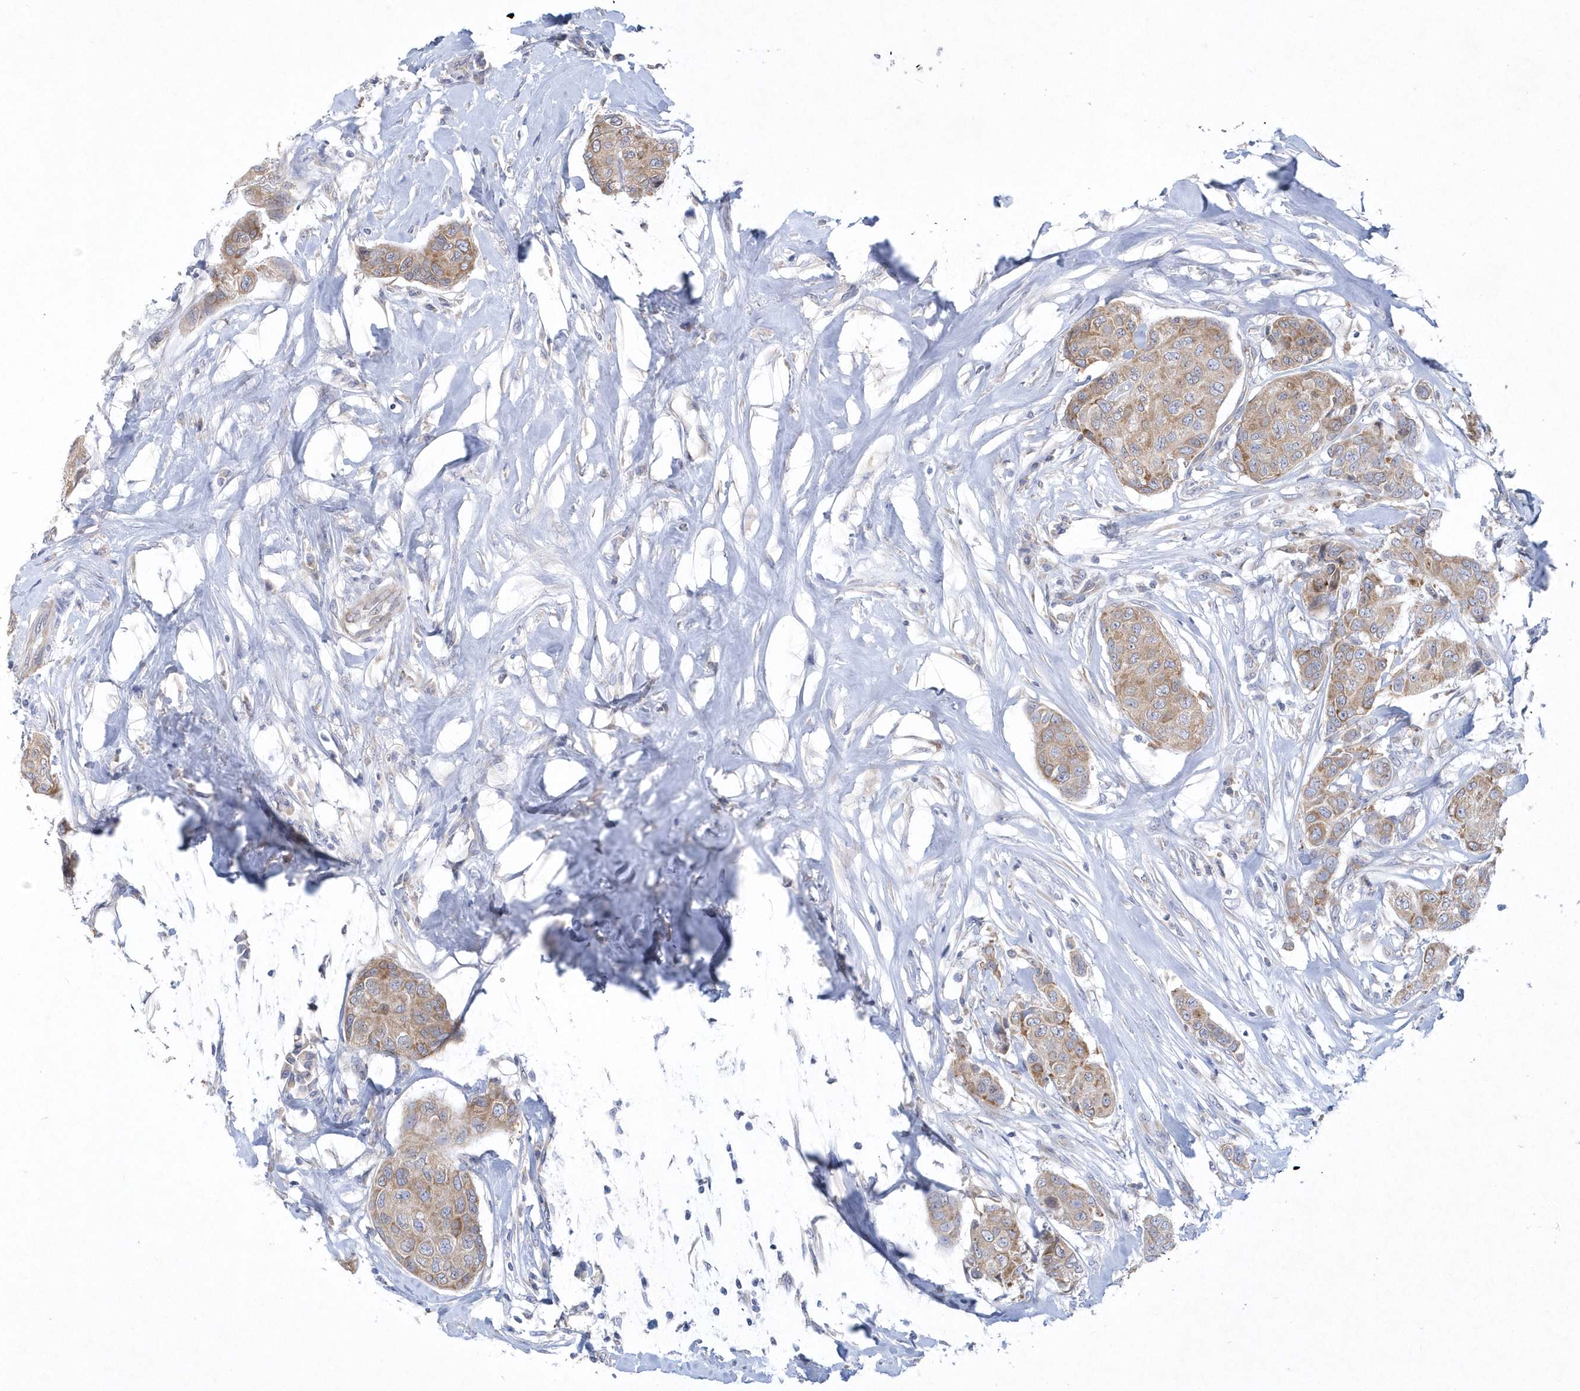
{"staining": {"intensity": "weak", "quantity": ">75%", "location": "cytoplasmic/membranous"}, "tissue": "breast cancer", "cell_type": "Tumor cells", "image_type": "cancer", "snomed": [{"axis": "morphology", "description": "Duct carcinoma"}, {"axis": "topography", "description": "Breast"}], "caption": "This image demonstrates intraductal carcinoma (breast) stained with immunohistochemistry to label a protein in brown. The cytoplasmic/membranous of tumor cells show weak positivity for the protein. Nuclei are counter-stained blue.", "gene": "DGAT1", "patient": {"sex": "female", "age": 80}}